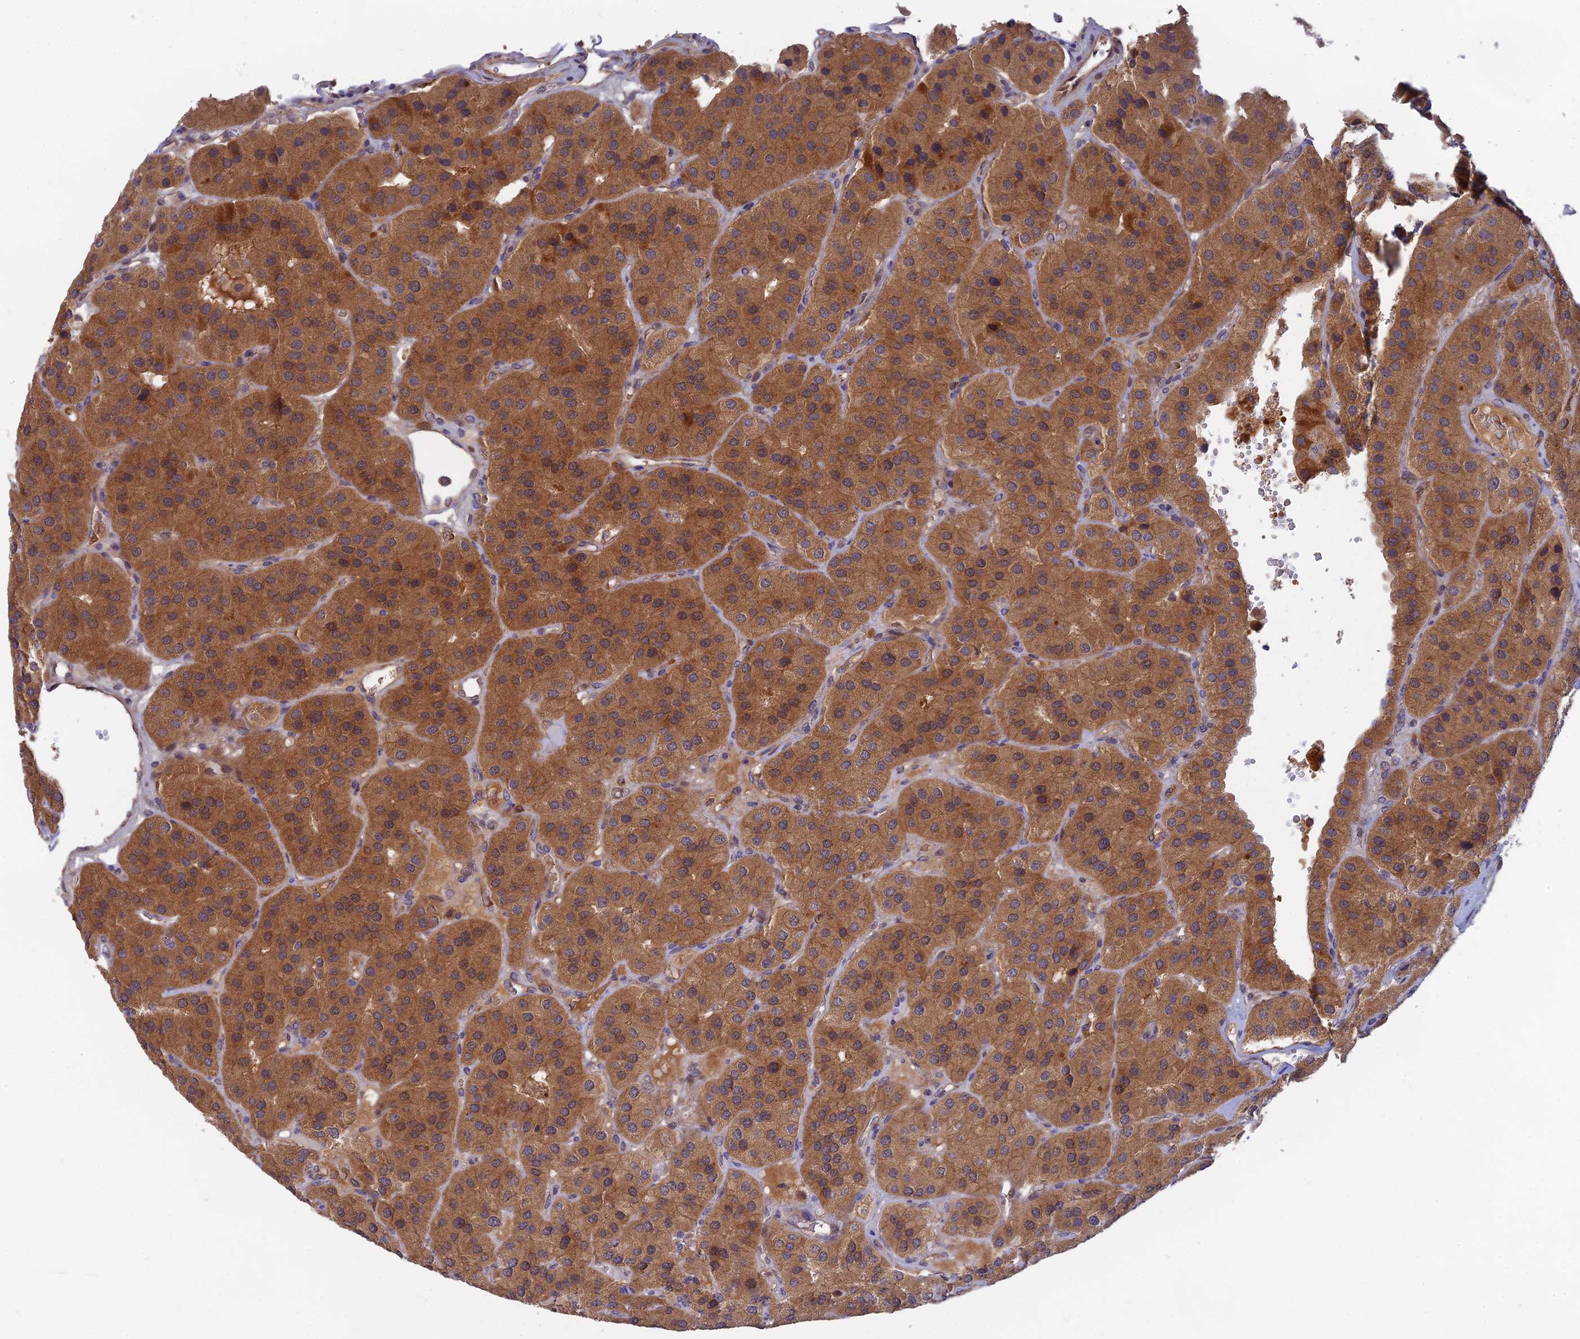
{"staining": {"intensity": "moderate", "quantity": ">75%", "location": "cytoplasmic/membranous"}, "tissue": "parathyroid gland", "cell_type": "Glandular cells", "image_type": "normal", "snomed": [{"axis": "morphology", "description": "Normal tissue, NOS"}, {"axis": "morphology", "description": "Adenoma, NOS"}, {"axis": "topography", "description": "Parathyroid gland"}], "caption": "Immunohistochemical staining of unremarkable parathyroid gland demonstrates >75% levels of moderate cytoplasmic/membranous protein expression in about >75% of glandular cells.", "gene": "FAM151B", "patient": {"sex": "female", "age": 86}}